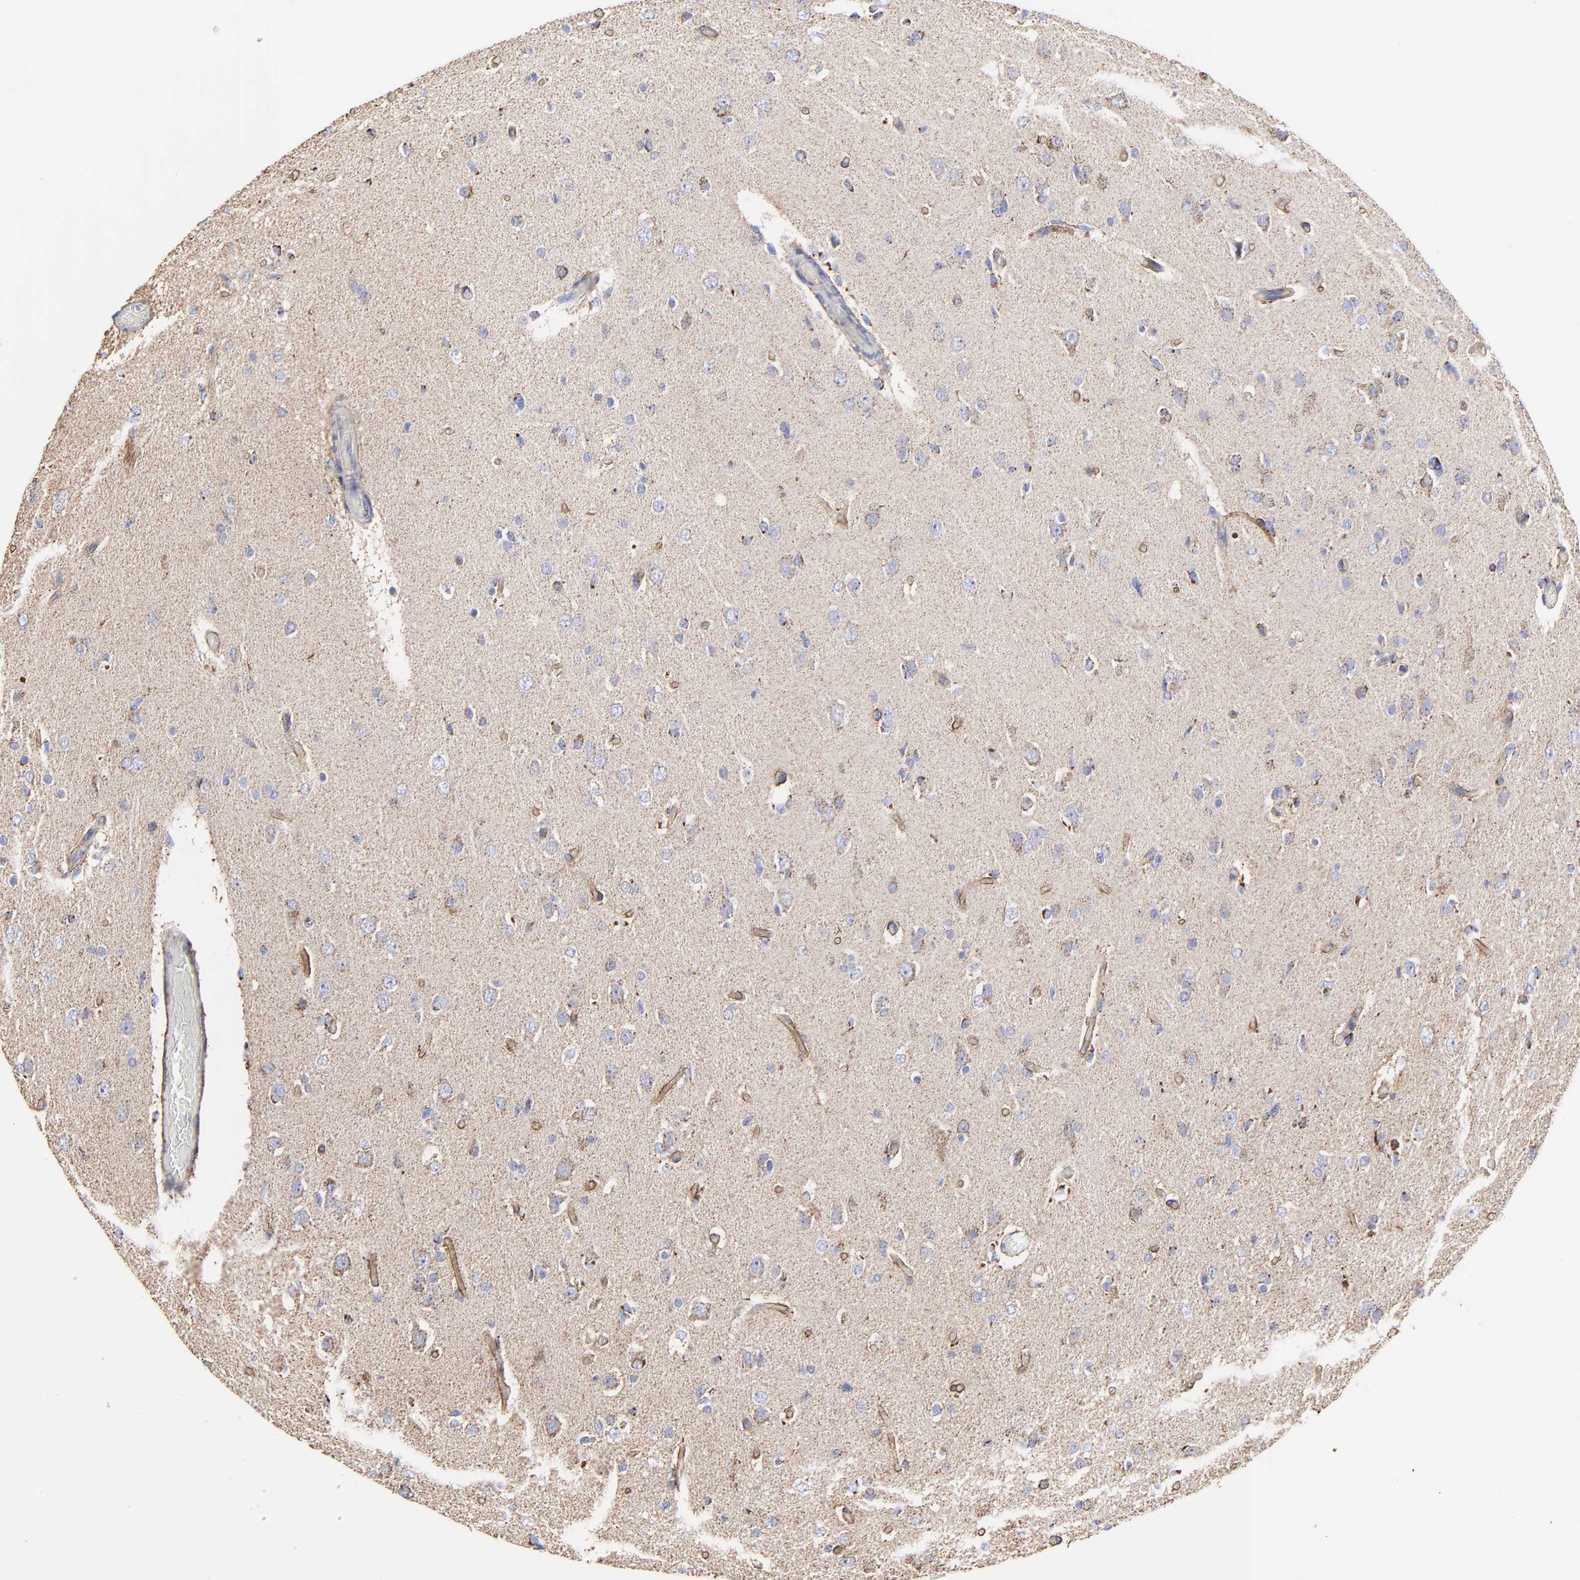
{"staining": {"intensity": "moderate", "quantity": "25%-75%", "location": "cytoplasmic/membranous"}, "tissue": "glioma", "cell_type": "Tumor cells", "image_type": "cancer", "snomed": [{"axis": "morphology", "description": "Glioma, malignant, High grade"}, {"axis": "topography", "description": "Brain"}], "caption": "An immunohistochemistry (IHC) micrograph of tumor tissue is shown. Protein staining in brown shows moderate cytoplasmic/membranous positivity in glioma within tumor cells.", "gene": "PINK1", "patient": {"sex": "male", "age": 33}}